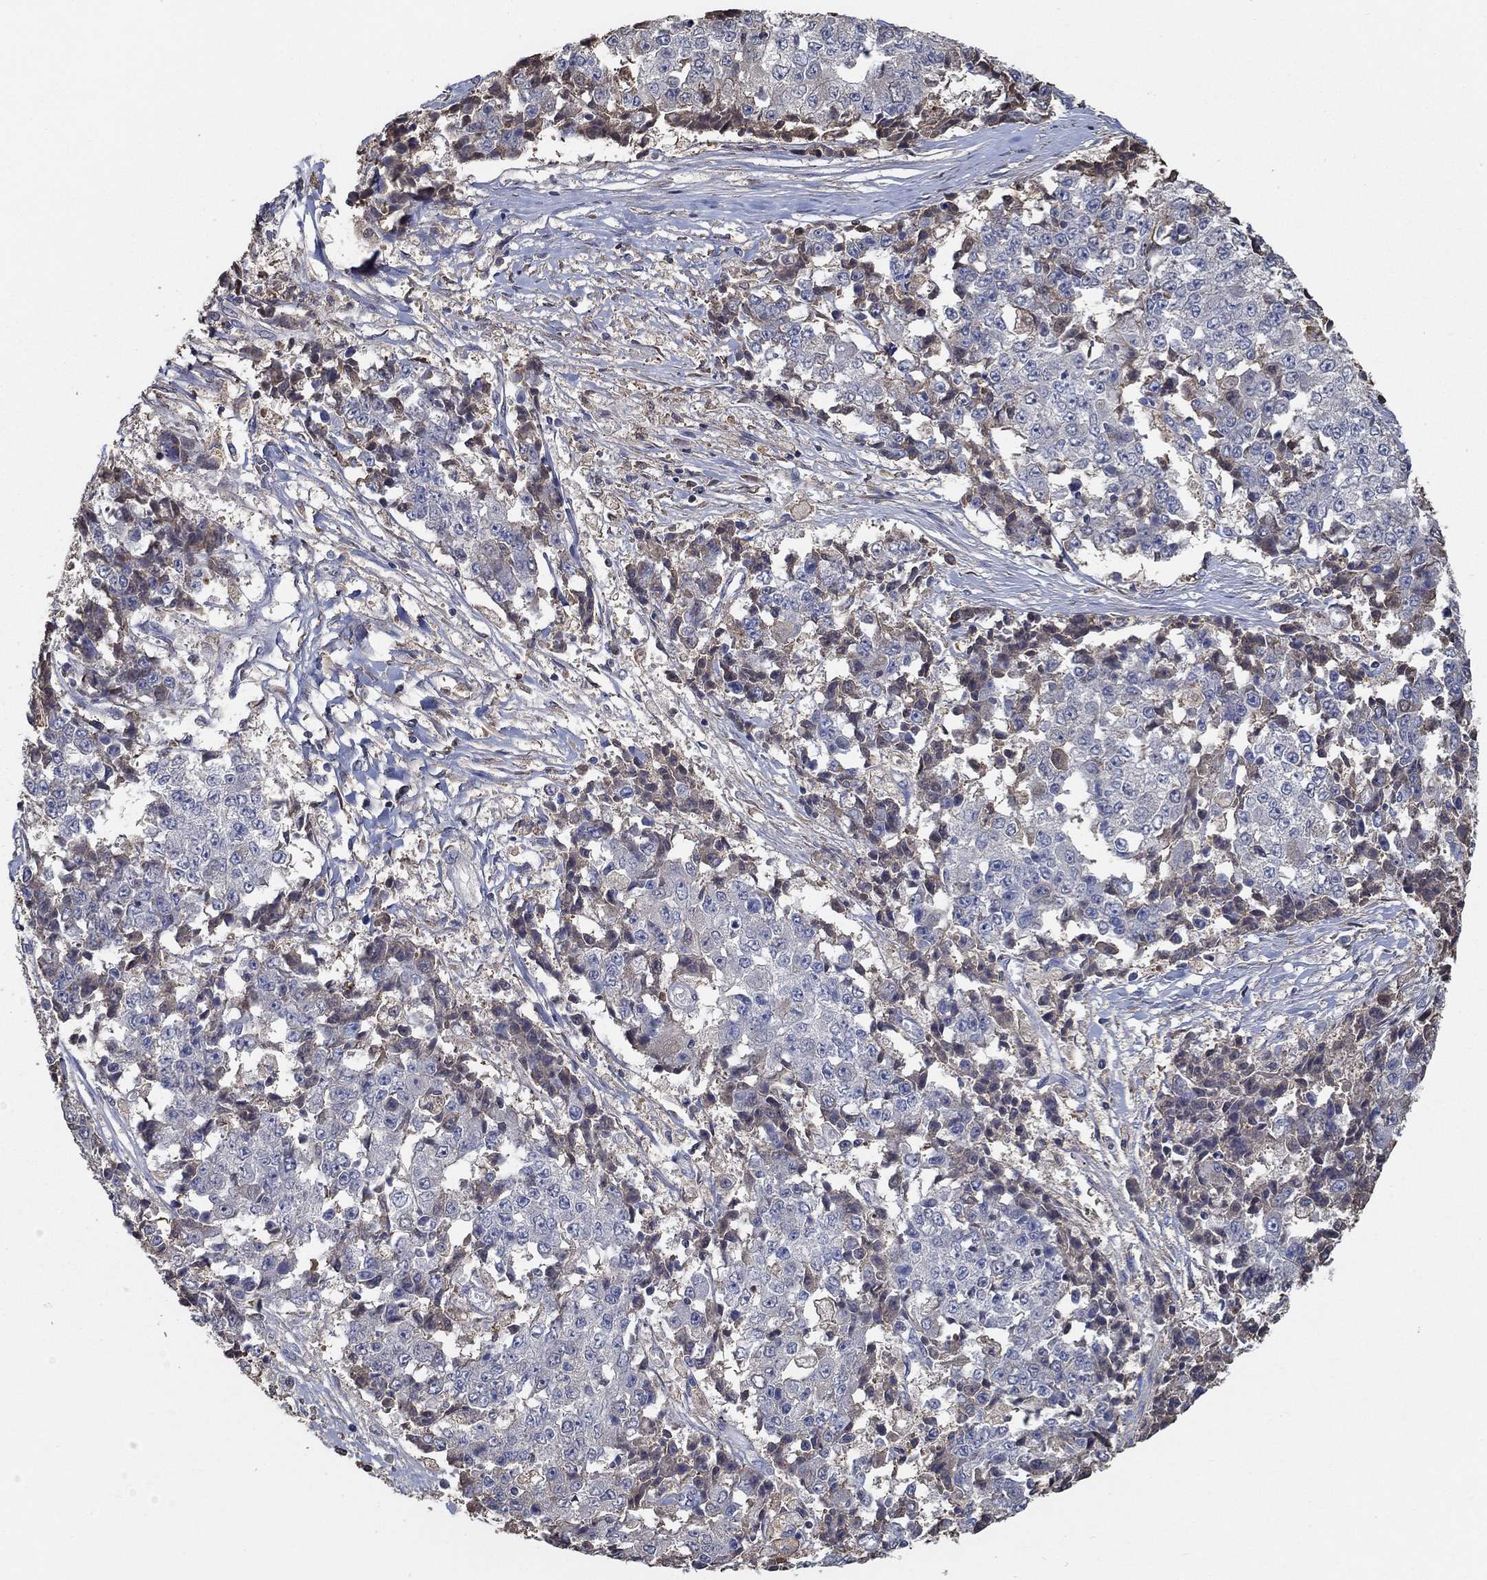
{"staining": {"intensity": "negative", "quantity": "none", "location": "none"}, "tissue": "ovarian cancer", "cell_type": "Tumor cells", "image_type": "cancer", "snomed": [{"axis": "morphology", "description": "Carcinoma, endometroid"}, {"axis": "topography", "description": "Ovary"}], "caption": "An image of ovarian cancer (endometroid carcinoma) stained for a protein reveals no brown staining in tumor cells.", "gene": "IL10", "patient": {"sex": "female", "age": 42}}